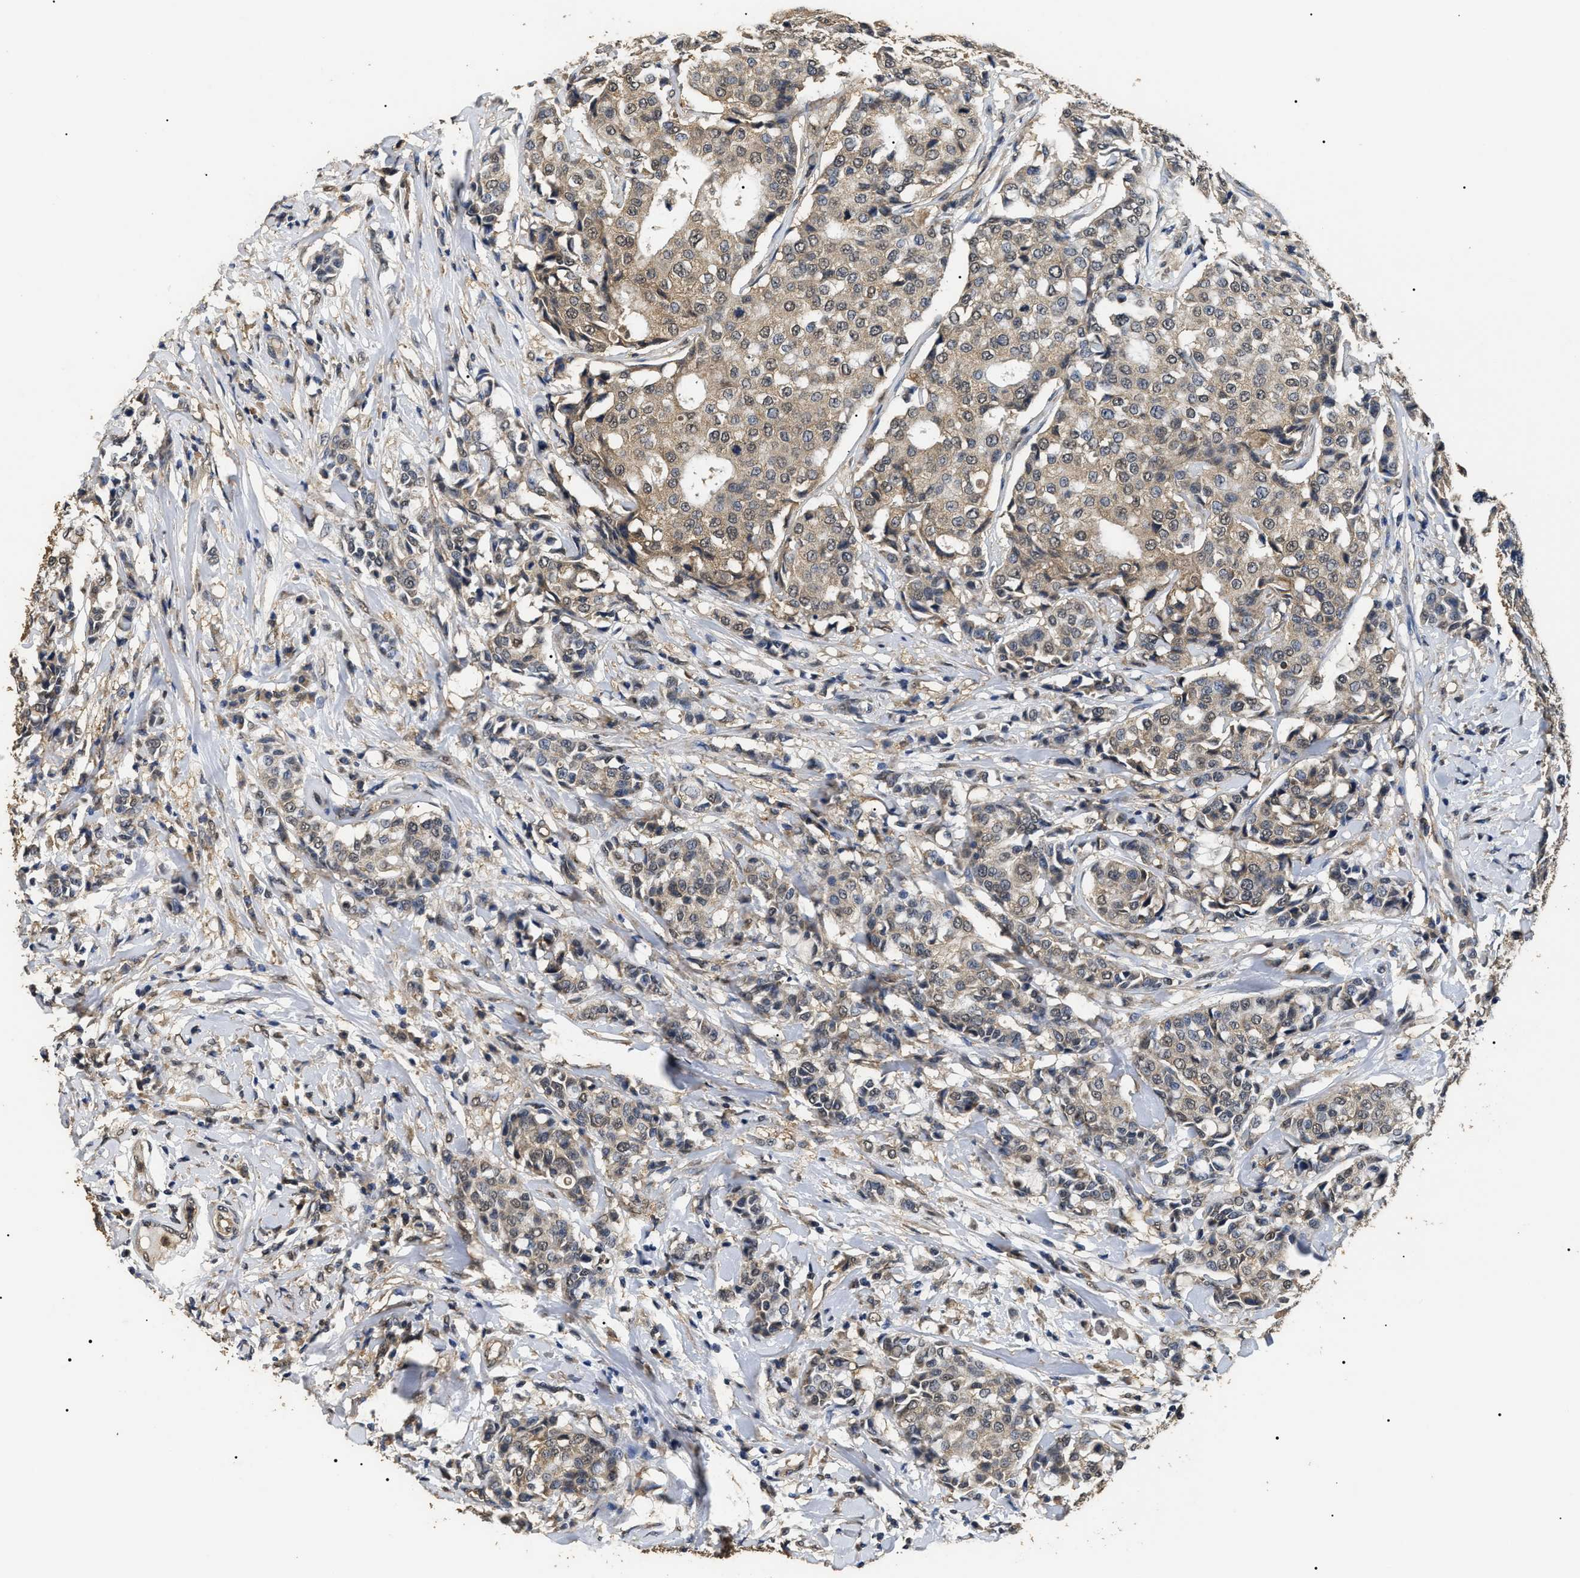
{"staining": {"intensity": "weak", "quantity": "25%-75%", "location": "cytoplasmic/membranous"}, "tissue": "breast cancer", "cell_type": "Tumor cells", "image_type": "cancer", "snomed": [{"axis": "morphology", "description": "Duct carcinoma"}, {"axis": "topography", "description": "Breast"}], "caption": "Breast invasive ductal carcinoma tissue displays weak cytoplasmic/membranous staining in approximately 25%-75% of tumor cells, visualized by immunohistochemistry.", "gene": "PSMD8", "patient": {"sex": "female", "age": 27}}